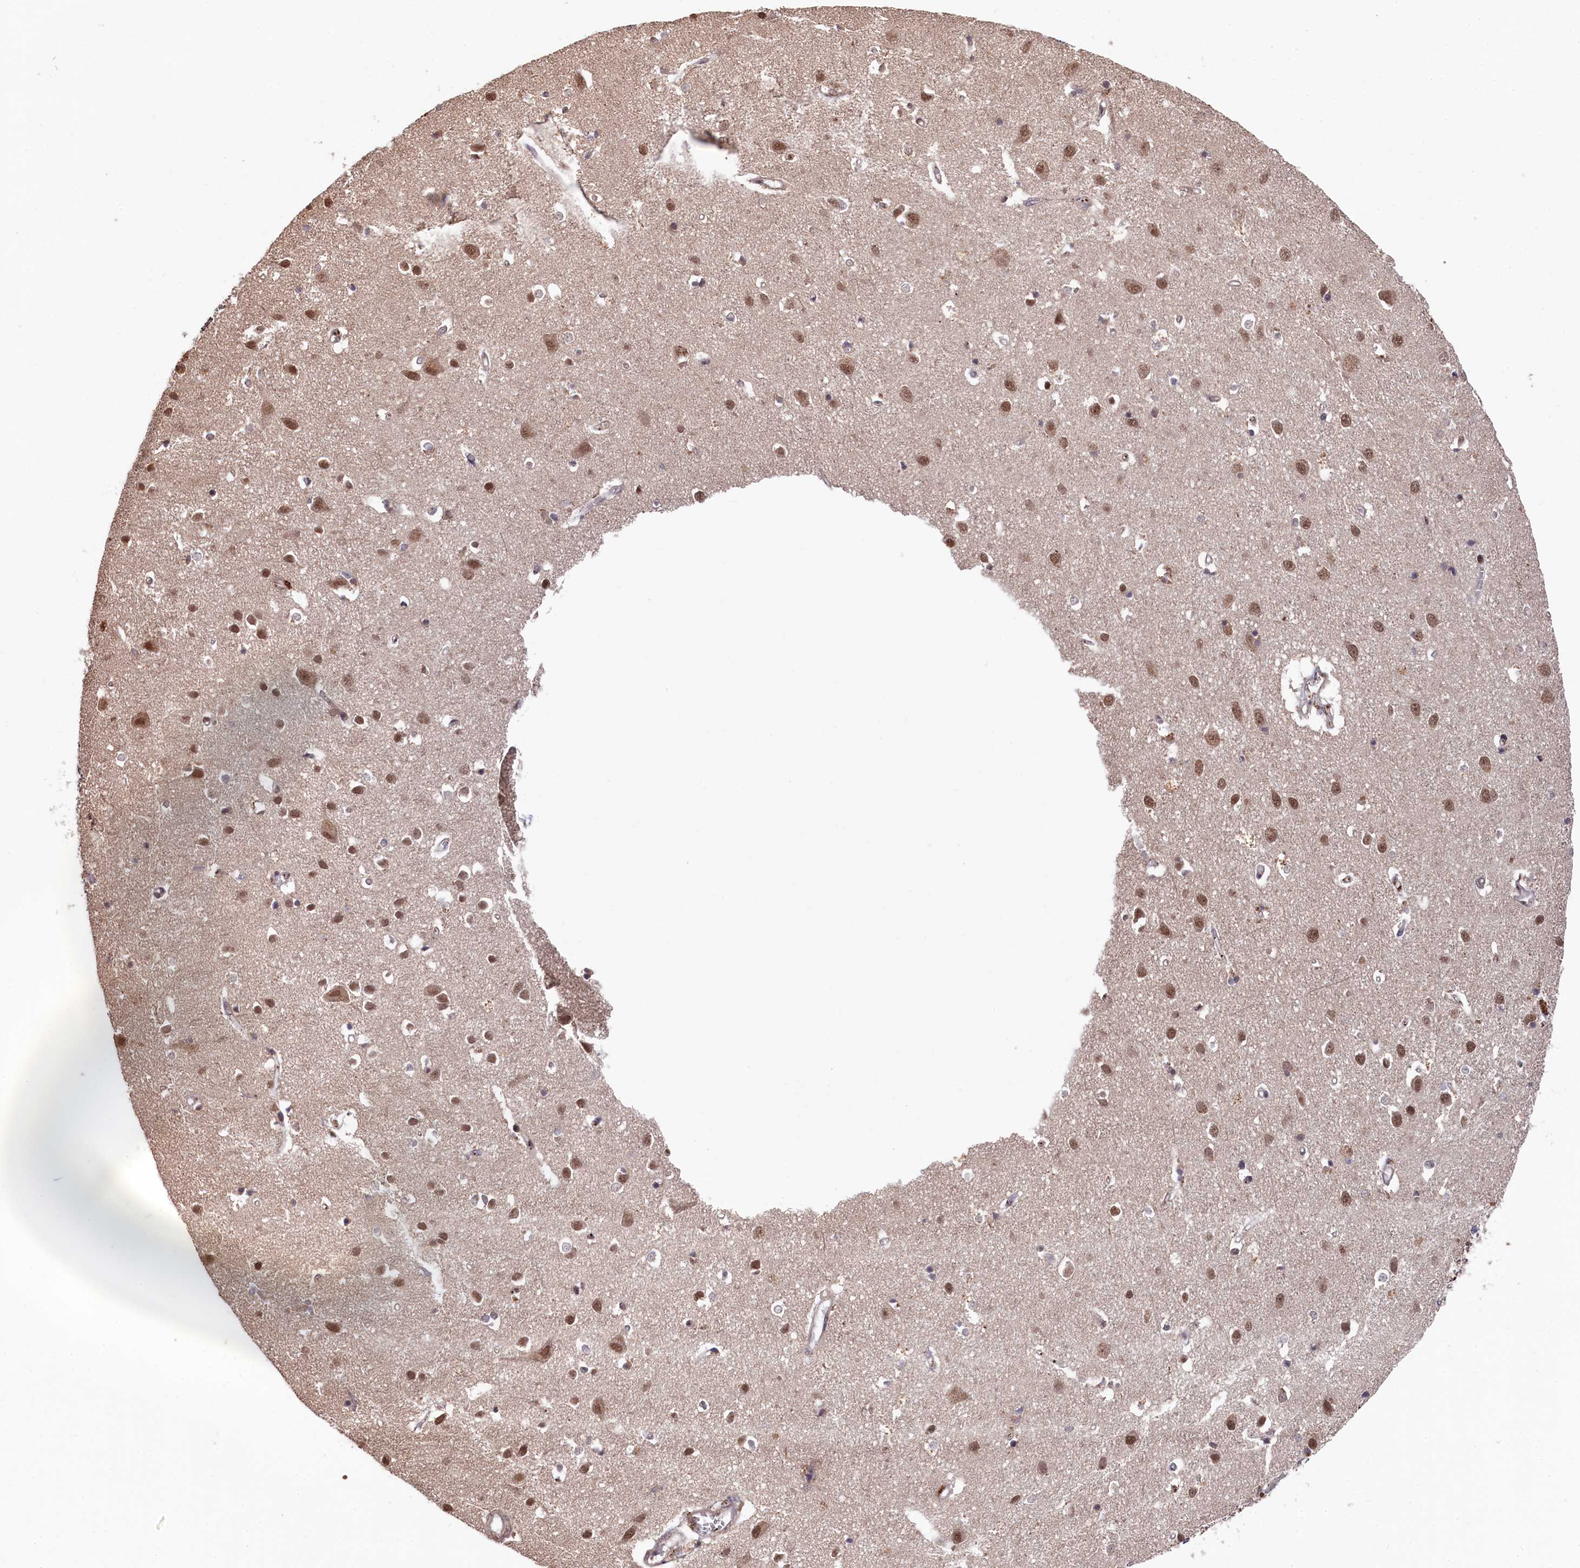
{"staining": {"intensity": "moderate", "quantity": ">75%", "location": "cytoplasmic/membranous"}, "tissue": "cerebral cortex", "cell_type": "Endothelial cells", "image_type": "normal", "snomed": [{"axis": "morphology", "description": "Normal tissue, NOS"}, {"axis": "topography", "description": "Cerebral cortex"}], "caption": "Immunohistochemical staining of benign cerebral cortex shows moderate cytoplasmic/membranous protein expression in approximately >75% of endothelial cells. (brown staining indicates protein expression, while blue staining denotes nuclei).", "gene": "CLPX", "patient": {"sex": "female", "age": 64}}